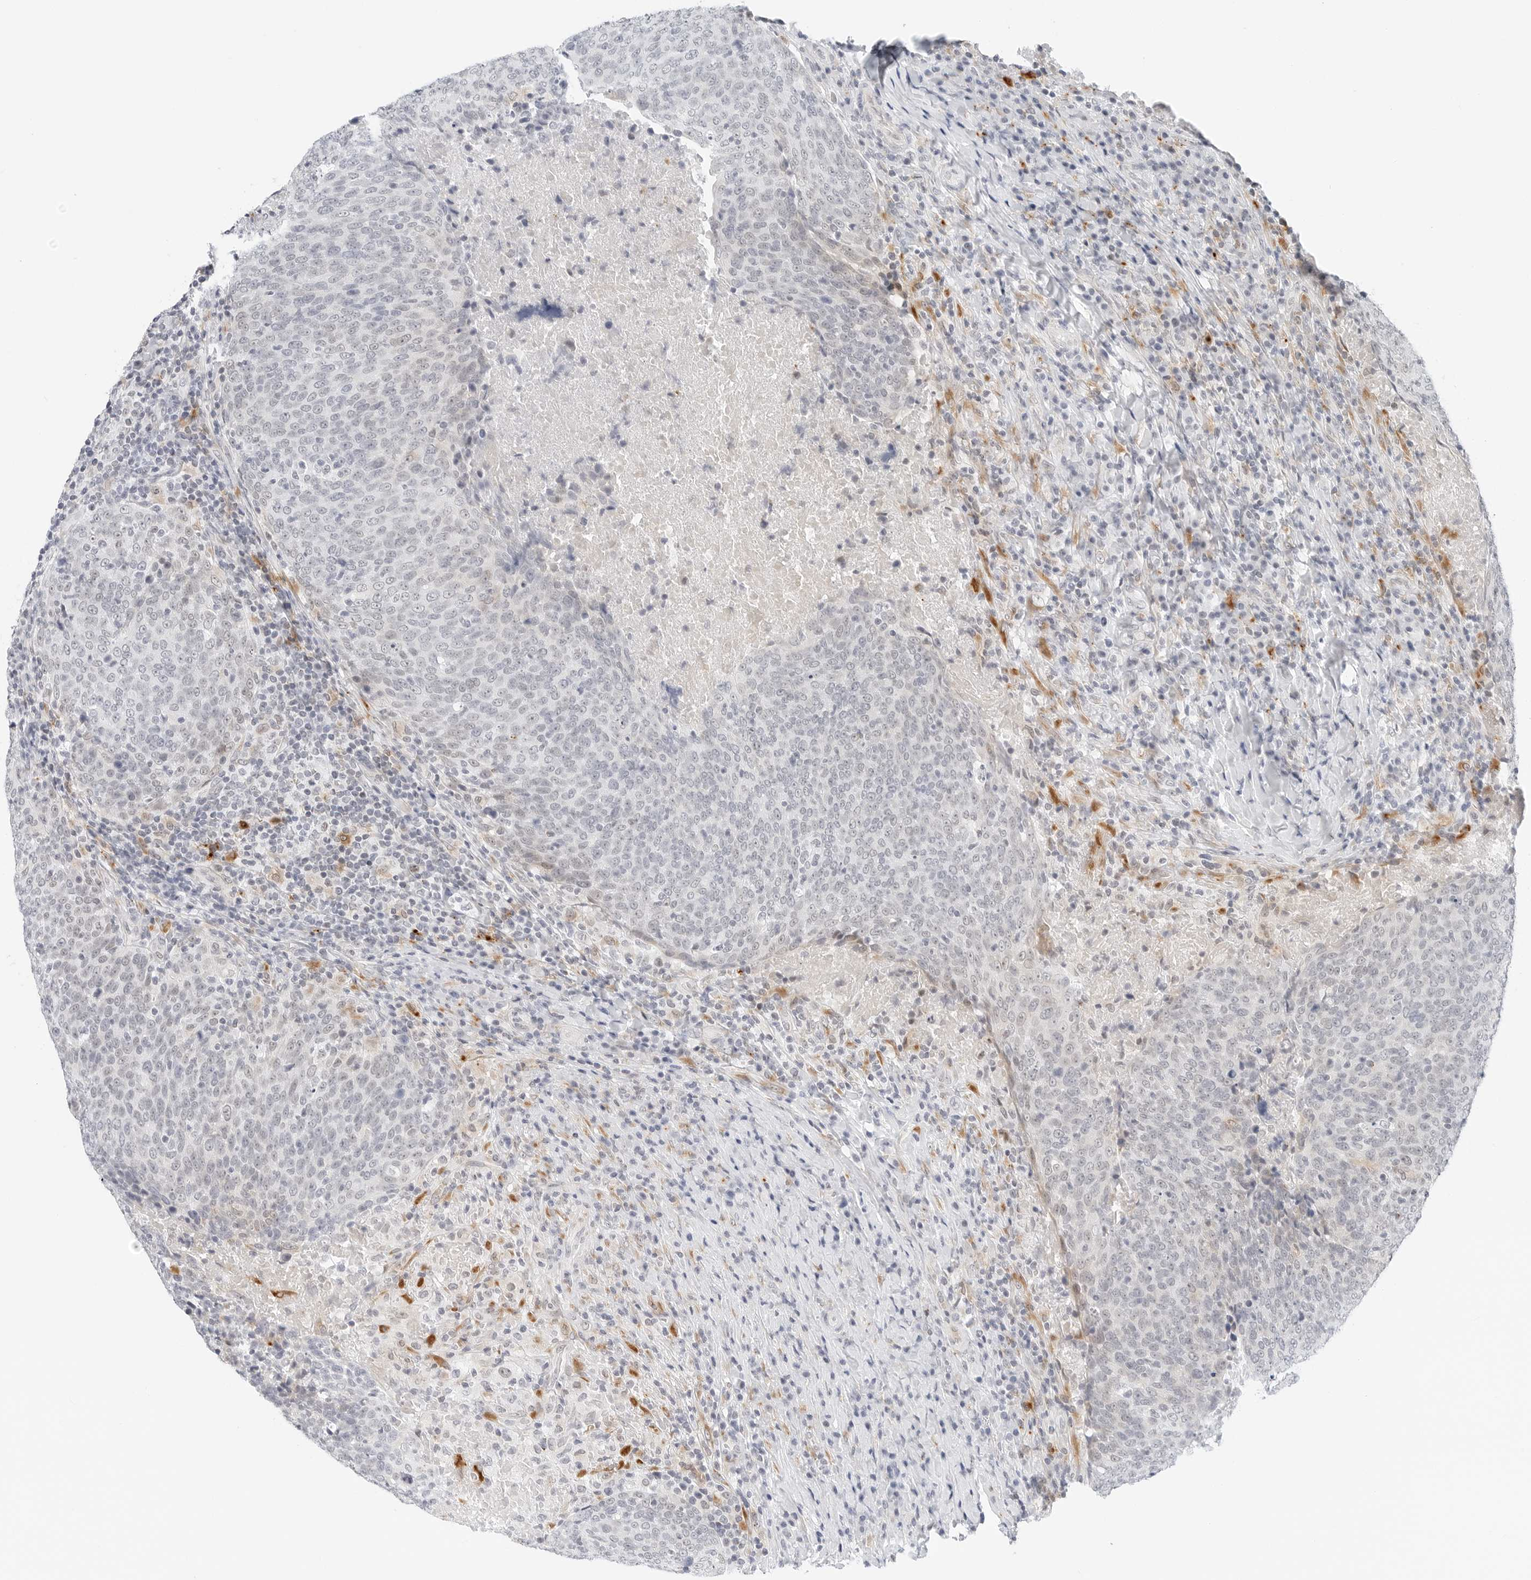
{"staining": {"intensity": "negative", "quantity": "none", "location": "none"}, "tissue": "head and neck cancer", "cell_type": "Tumor cells", "image_type": "cancer", "snomed": [{"axis": "morphology", "description": "Squamous cell carcinoma, NOS"}, {"axis": "morphology", "description": "Squamous cell carcinoma, metastatic, NOS"}, {"axis": "topography", "description": "Lymph node"}, {"axis": "topography", "description": "Head-Neck"}], "caption": "The immunohistochemistry image has no significant staining in tumor cells of head and neck cancer (squamous cell carcinoma) tissue. (Immunohistochemistry, brightfield microscopy, high magnification).", "gene": "TSEN2", "patient": {"sex": "male", "age": 62}}